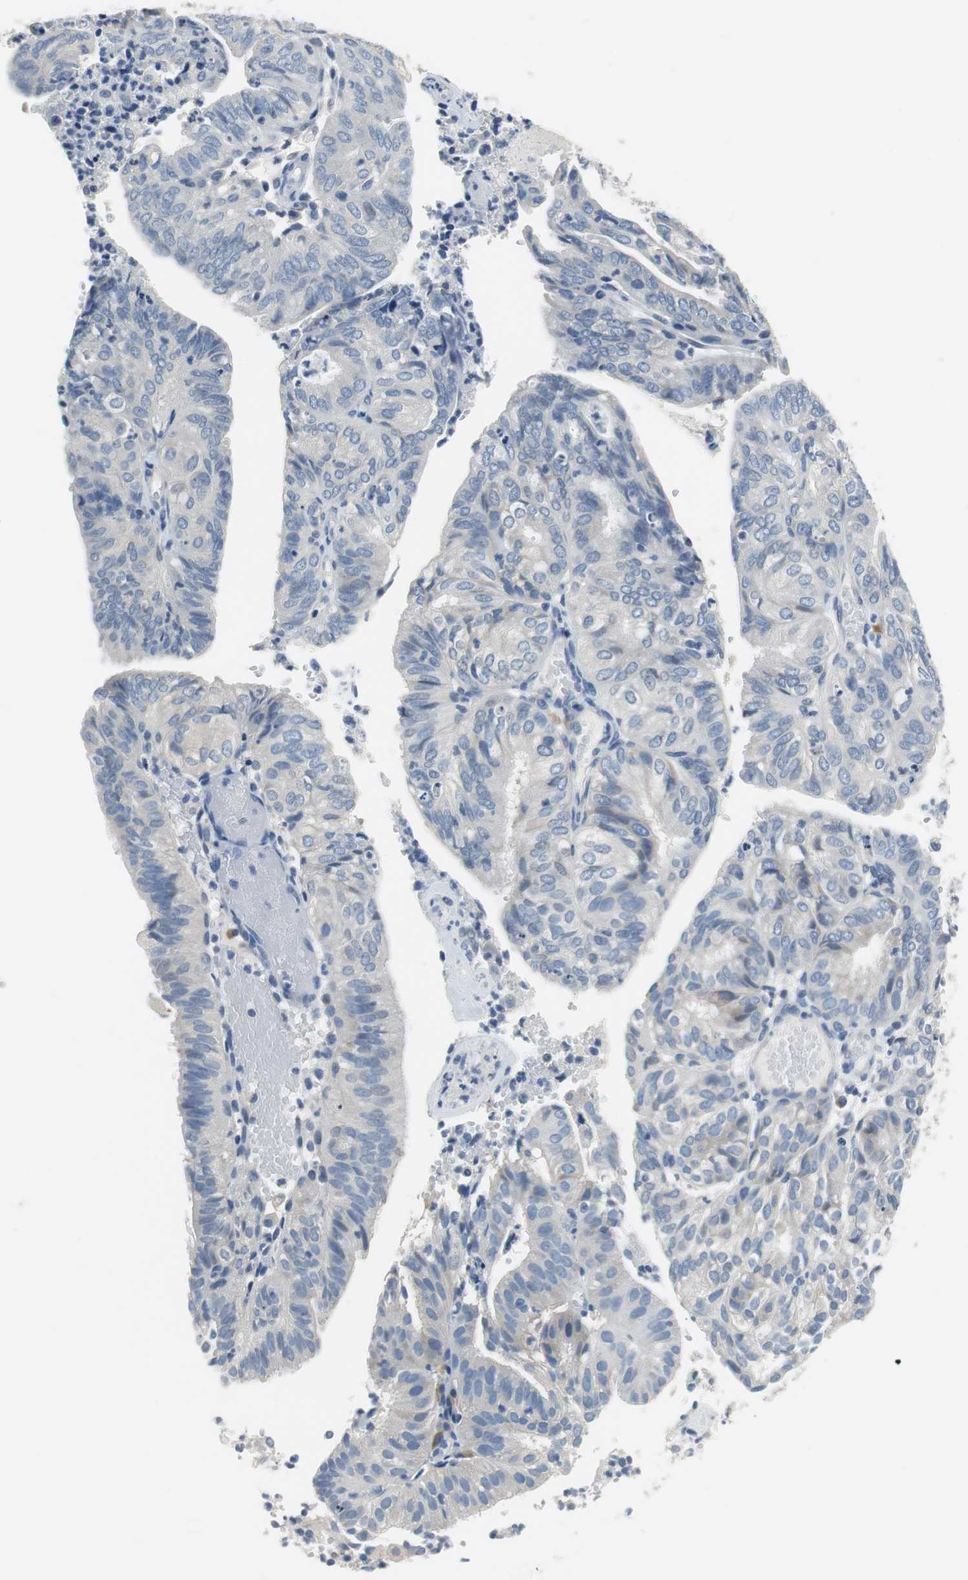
{"staining": {"intensity": "negative", "quantity": "none", "location": "none"}, "tissue": "endometrial cancer", "cell_type": "Tumor cells", "image_type": "cancer", "snomed": [{"axis": "morphology", "description": "Adenocarcinoma, NOS"}, {"axis": "topography", "description": "Uterus"}], "caption": "There is no significant positivity in tumor cells of adenocarcinoma (endometrial).", "gene": "GLCCI1", "patient": {"sex": "female", "age": 60}}